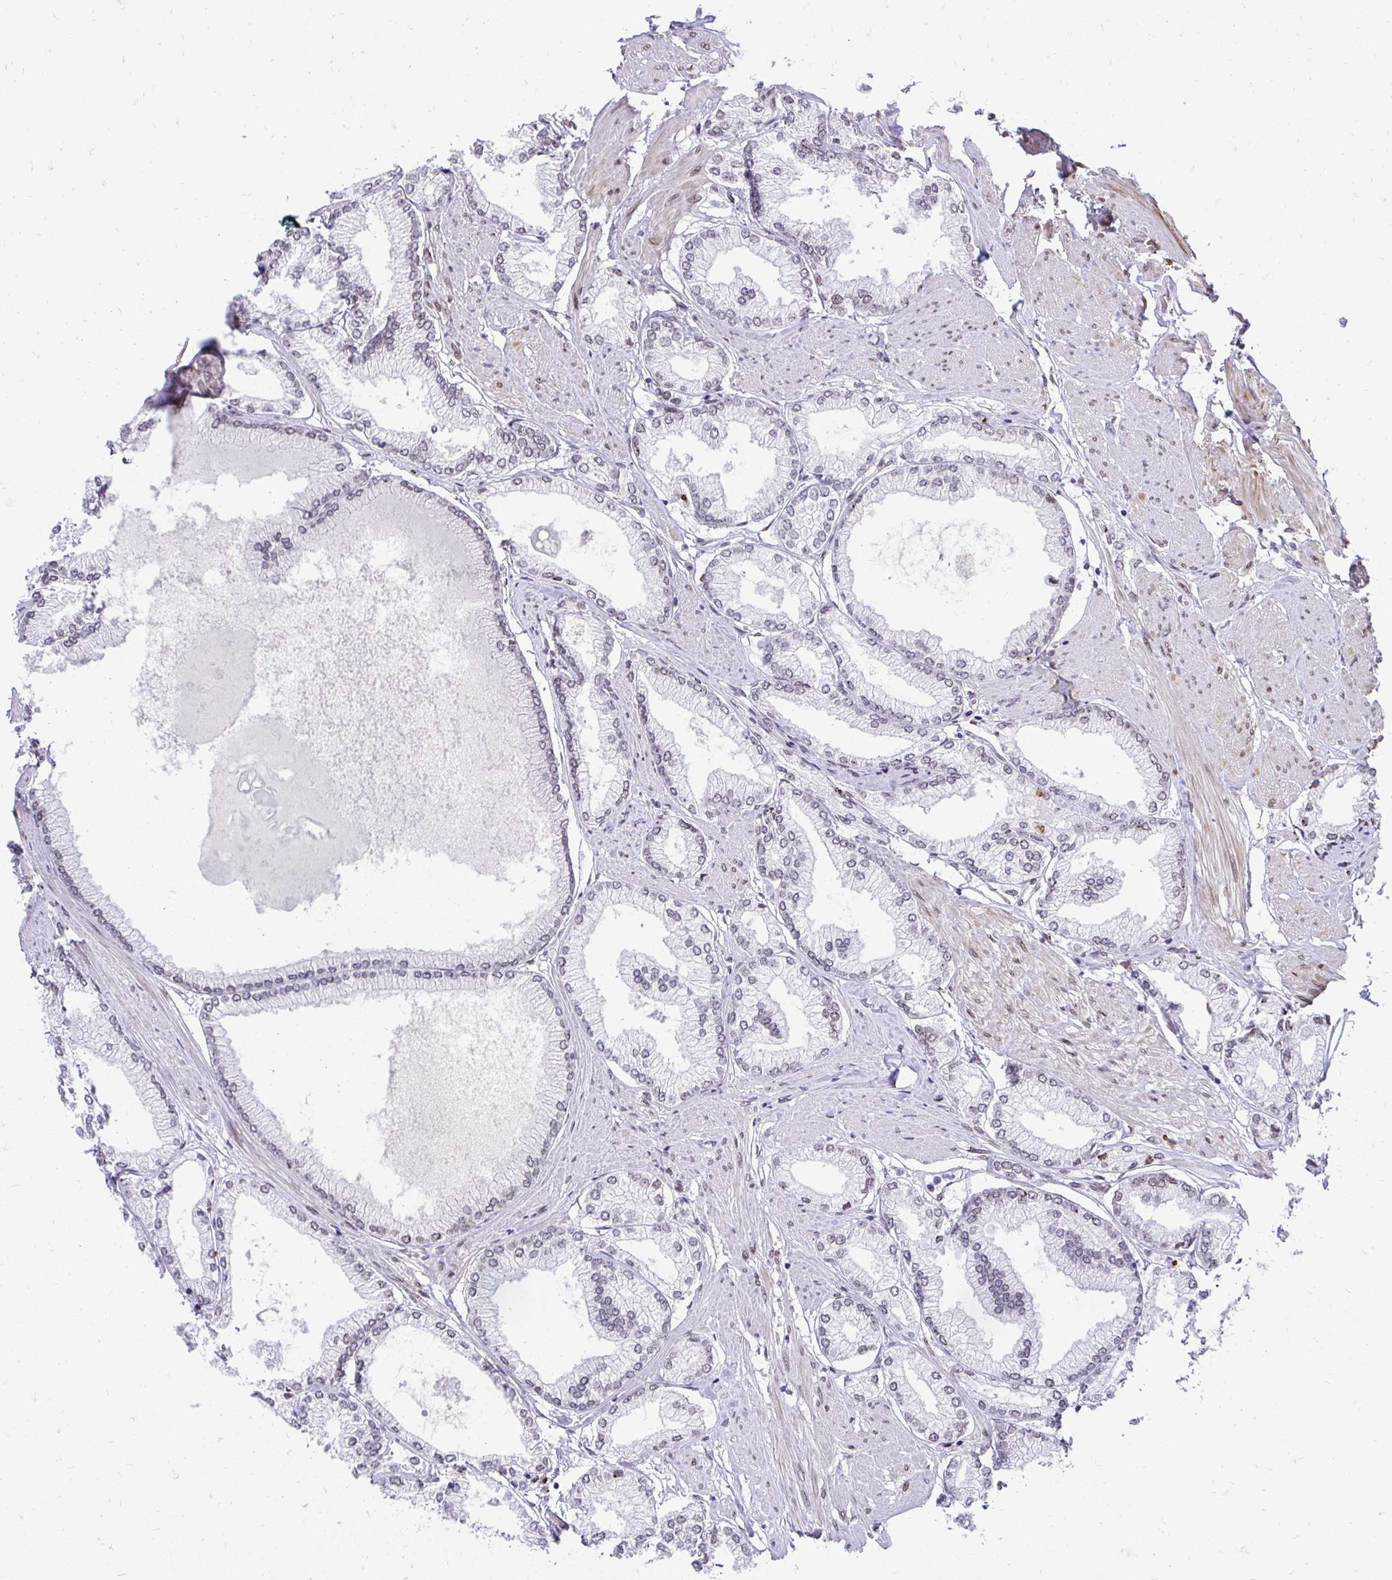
{"staining": {"intensity": "negative", "quantity": "none", "location": "none"}, "tissue": "prostate cancer", "cell_type": "Tumor cells", "image_type": "cancer", "snomed": [{"axis": "morphology", "description": "Adenocarcinoma, High grade"}, {"axis": "topography", "description": "Prostate"}], "caption": "This is an immunohistochemistry (IHC) photomicrograph of adenocarcinoma (high-grade) (prostate). There is no positivity in tumor cells.", "gene": "BANF1", "patient": {"sex": "male", "age": 68}}